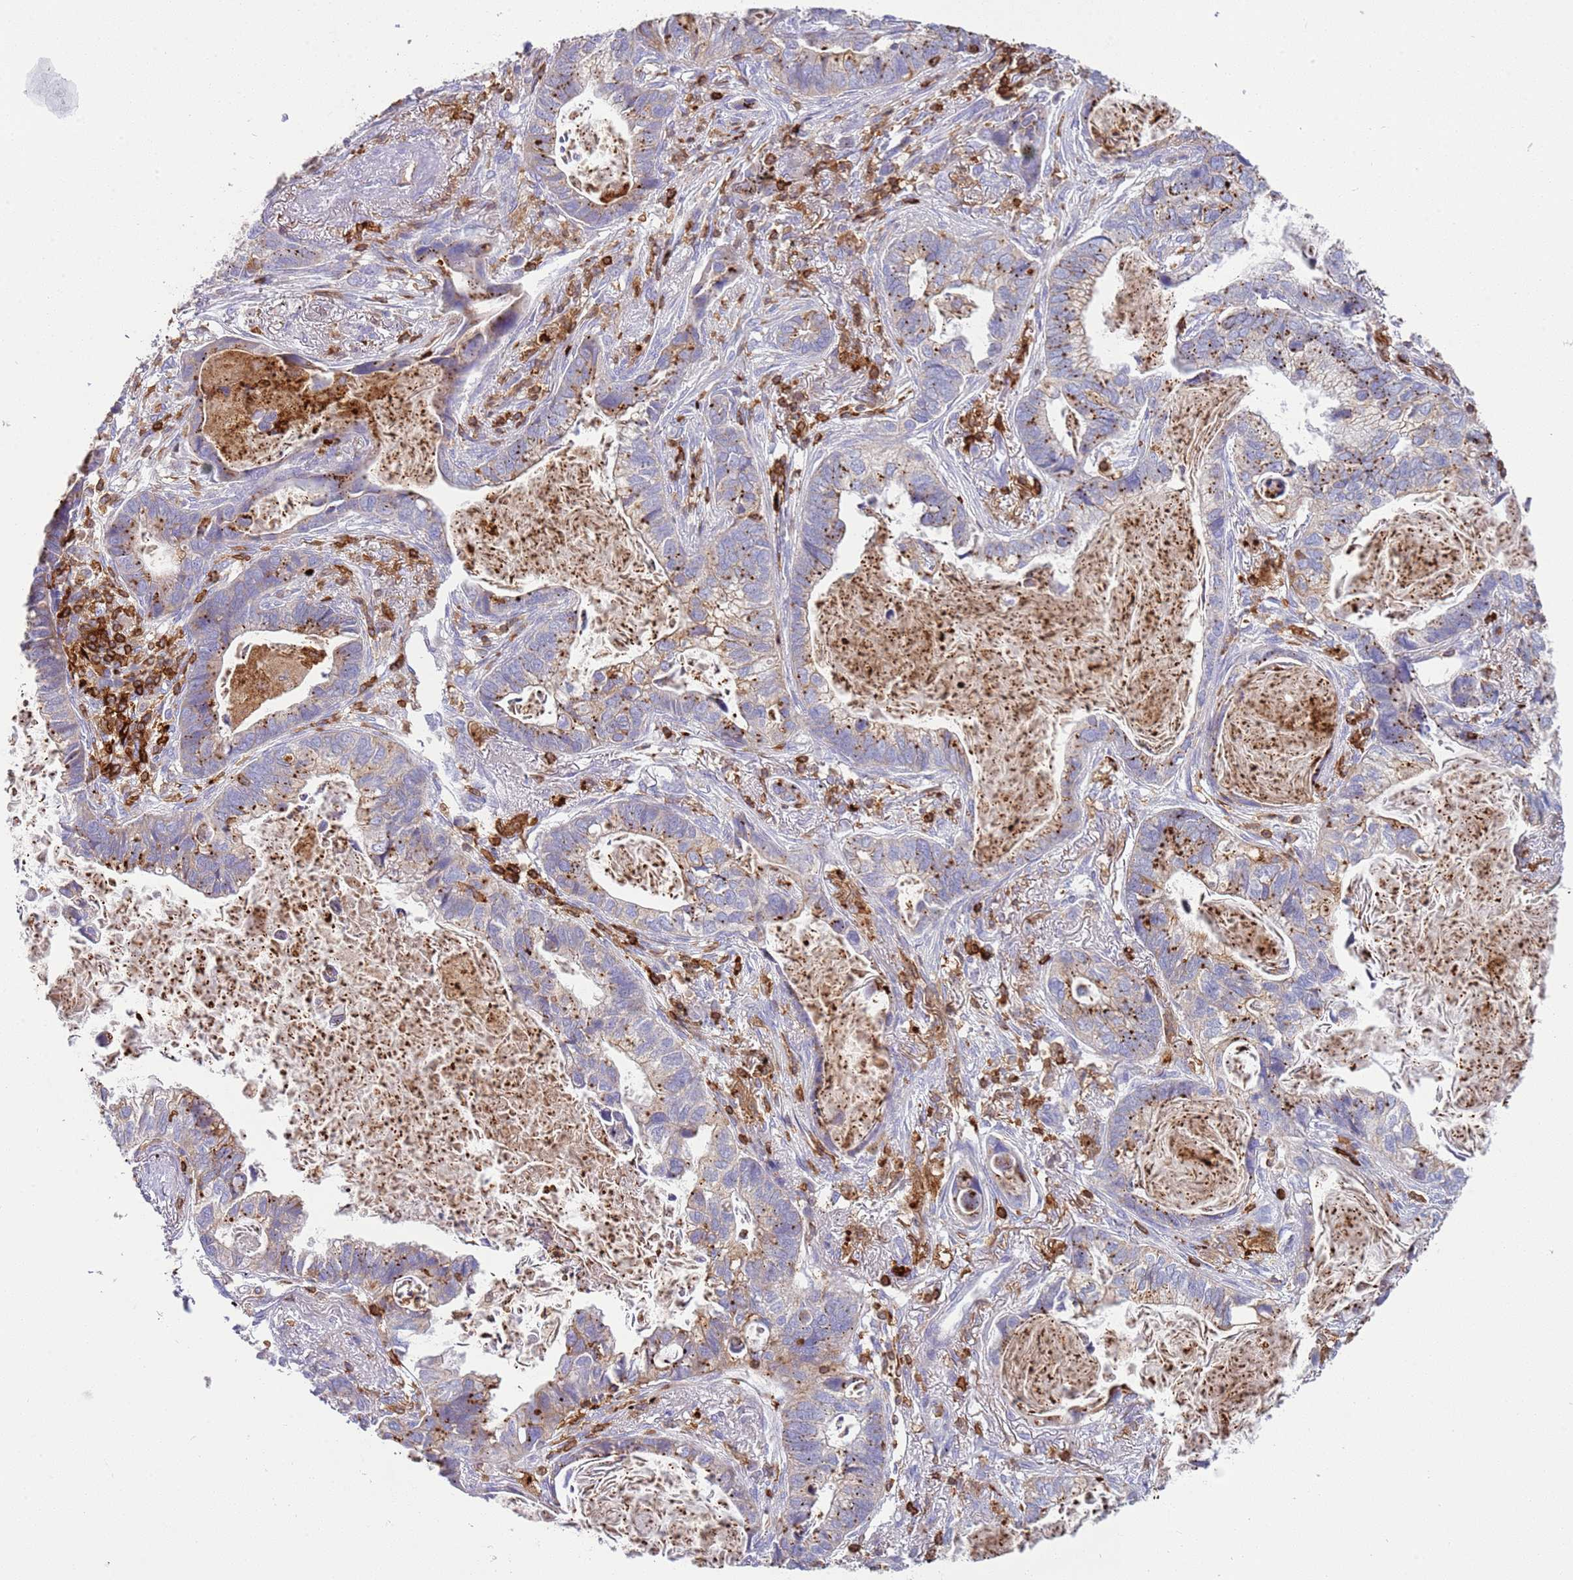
{"staining": {"intensity": "moderate", "quantity": "25%-75%", "location": "cytoplasmic/membranous"}, "tissue": "lung cancer", "cell_type": "Tumor cells", "image_type": "cancer", "snomed": [{"axis": "morphology", "description": "Adenocarcinoma, NOS"}, {"axis": "topography", "description": "Lung"}], "caption": "Immunohistochemistry micrograph of neoplastic tissue: lung cancer (adenocarcinoma) stained using immunohistochemistry (IHC) shows medium levels of moderate protein expression localized specifically in the cytoplasmic/membranous of tumor cells, appearing as a cytoplasmic/membranous brown color.", "gene": "TTPAL", "patient": {"sex": "male", "age": 67}}